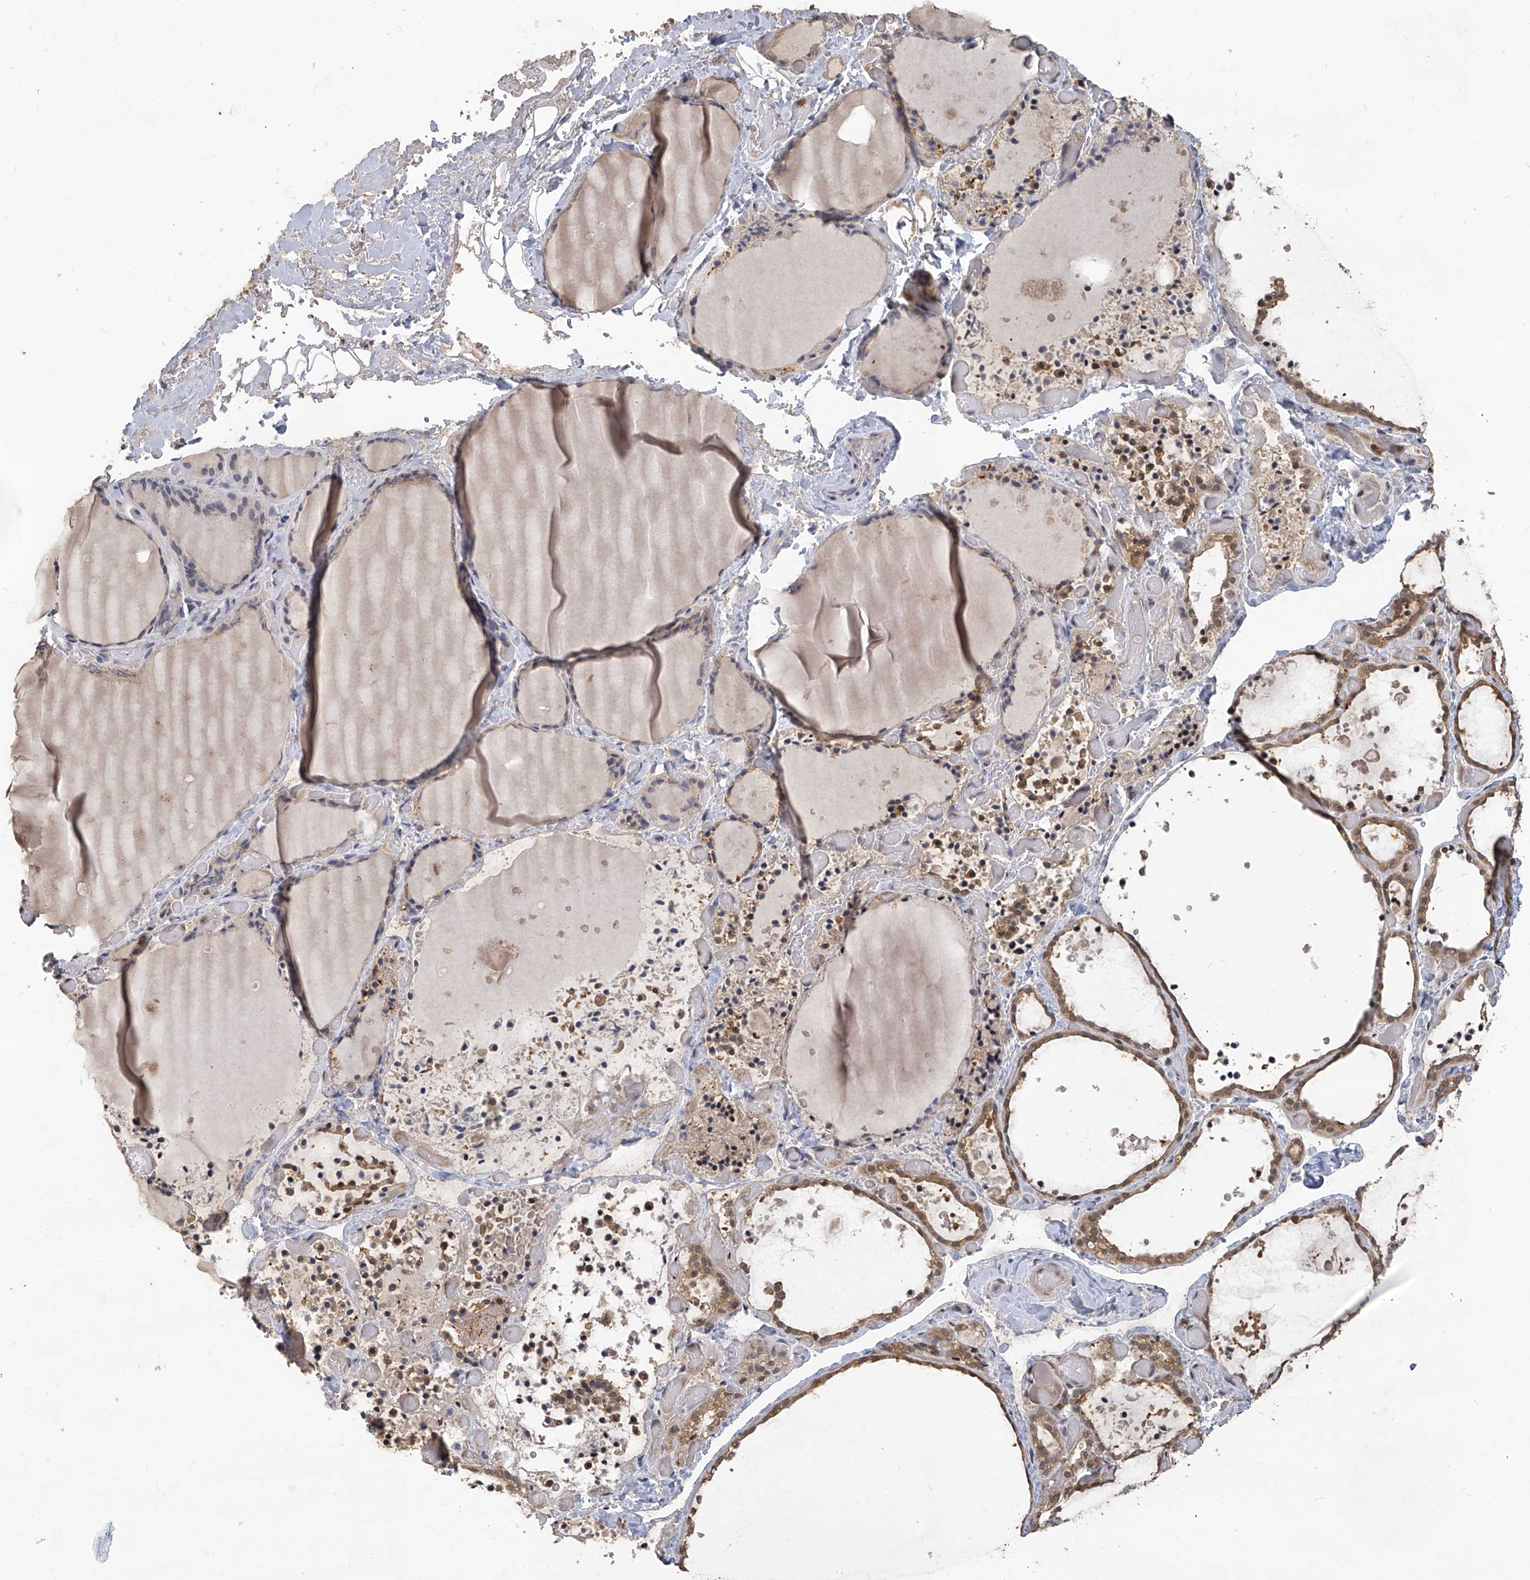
{"staining": {"intensity": "moderate", "quantity": ">75%", "location": "cytoplasmic/membranous,nuclear"}, "tissue": "thyroid gland", "cell_type": "Glandular cells", "image_type": "normal", "snomed": [{"axis": "morphology", "description": "Normal tissue, NOS"}, {"axis": "topography", "description": "Thyroid gland"}], "caption": "Thyroid gland stained with DAB immunohistochemistry shows medium levels of moderate cytoplasmic/membranous,nuclear expression in approximately >75% of glandular cells.", "gene": "PSMB1", "patient": {"sex": "female", "age": 44}}